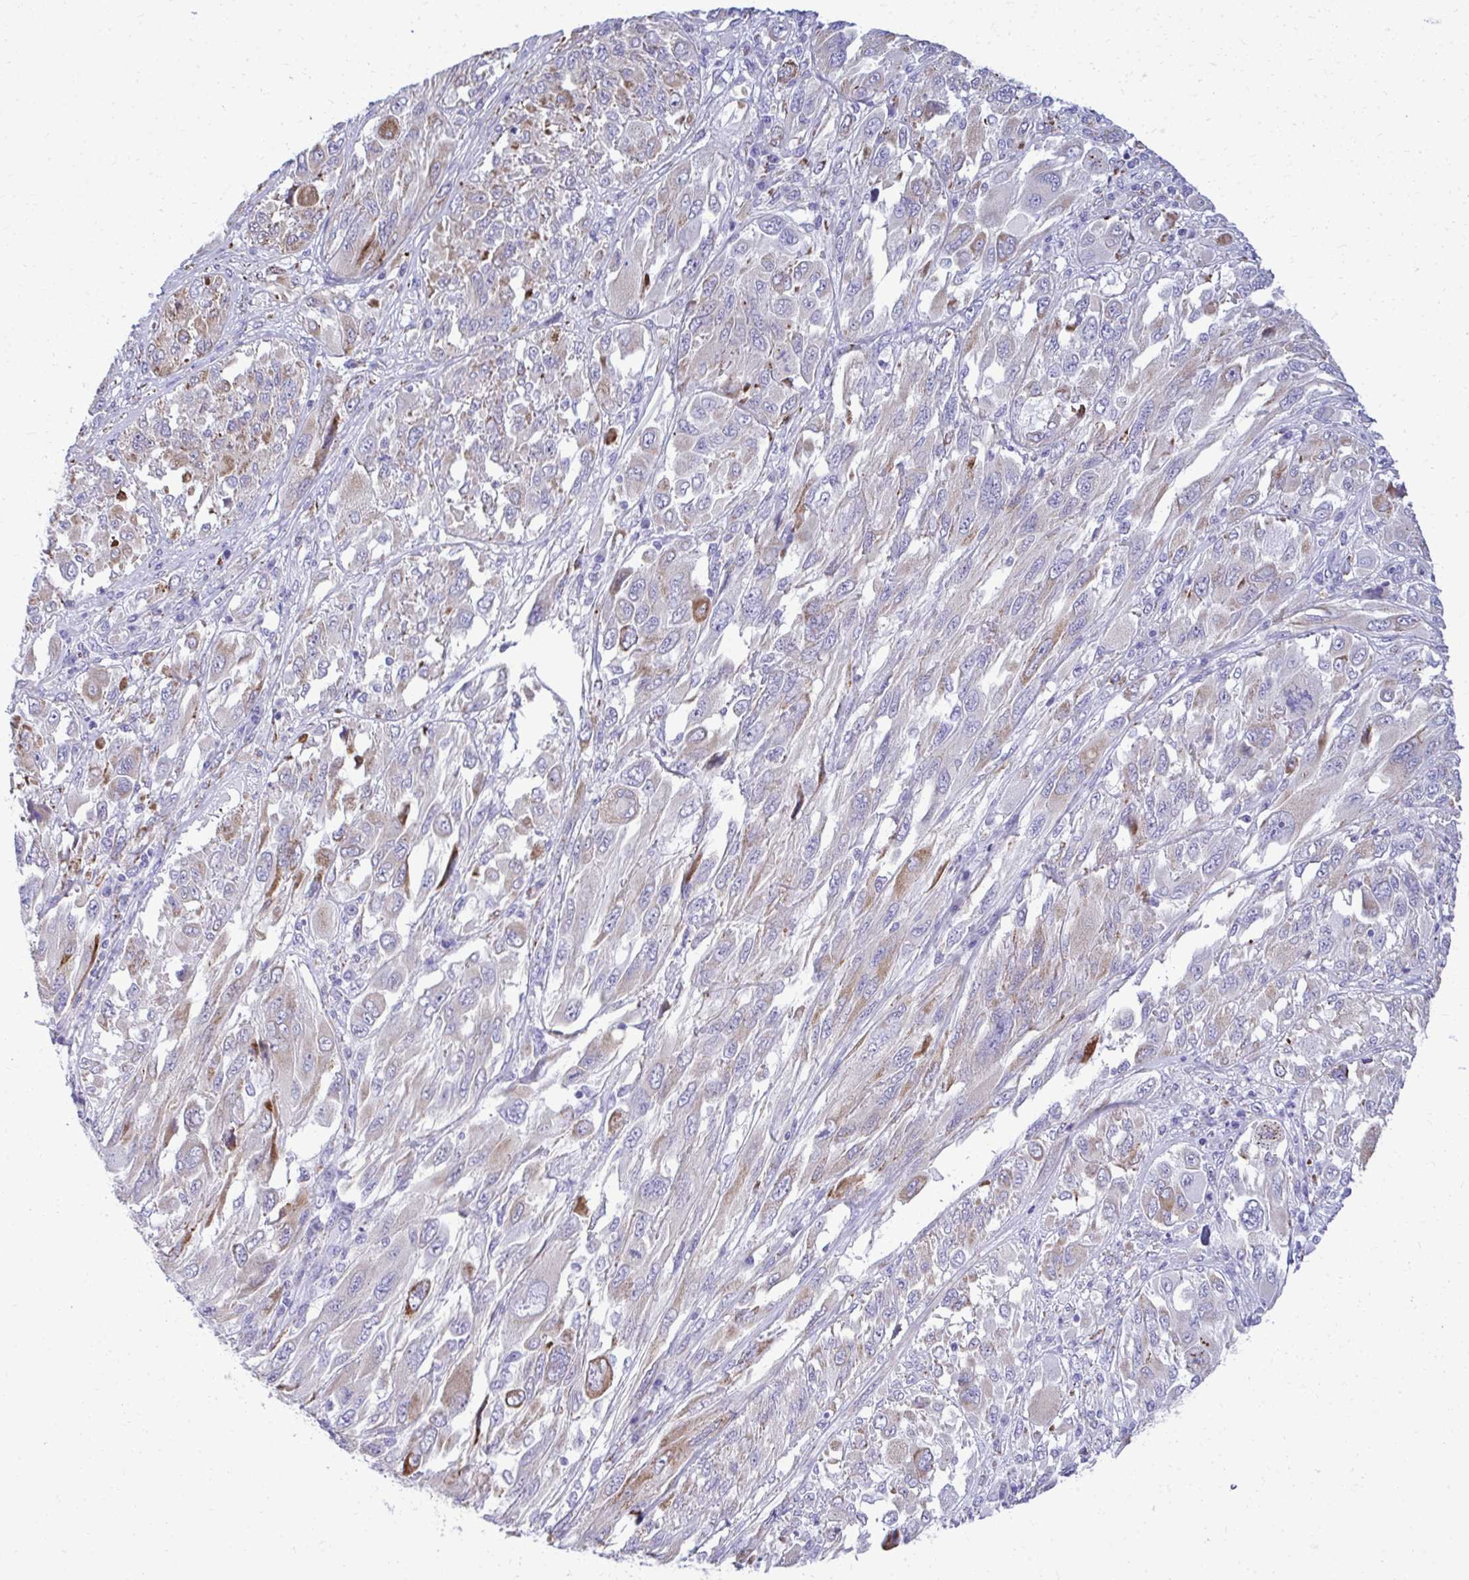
{"staining": {"intensity": "negative", "quantity": "none", "location": "none"}, "tissue": "melanoma", "cell_type": "Tumor cells", "image_type": "cancer", "snomed": [{"axis": "morphology", "description": "Malignant melanoma, NOS"}, {"axis": "topography", "description": "Skin"}], "caption": "Immunohistochemistry photomicrograph of neoplastic tissue: malignant melanoma stained with DAB (3,3'-diaminobenzidine) shows no significant protein positivity in tumor cells.", "gene": "AIG1", "patient": {"sex": "female", "age": 91}}